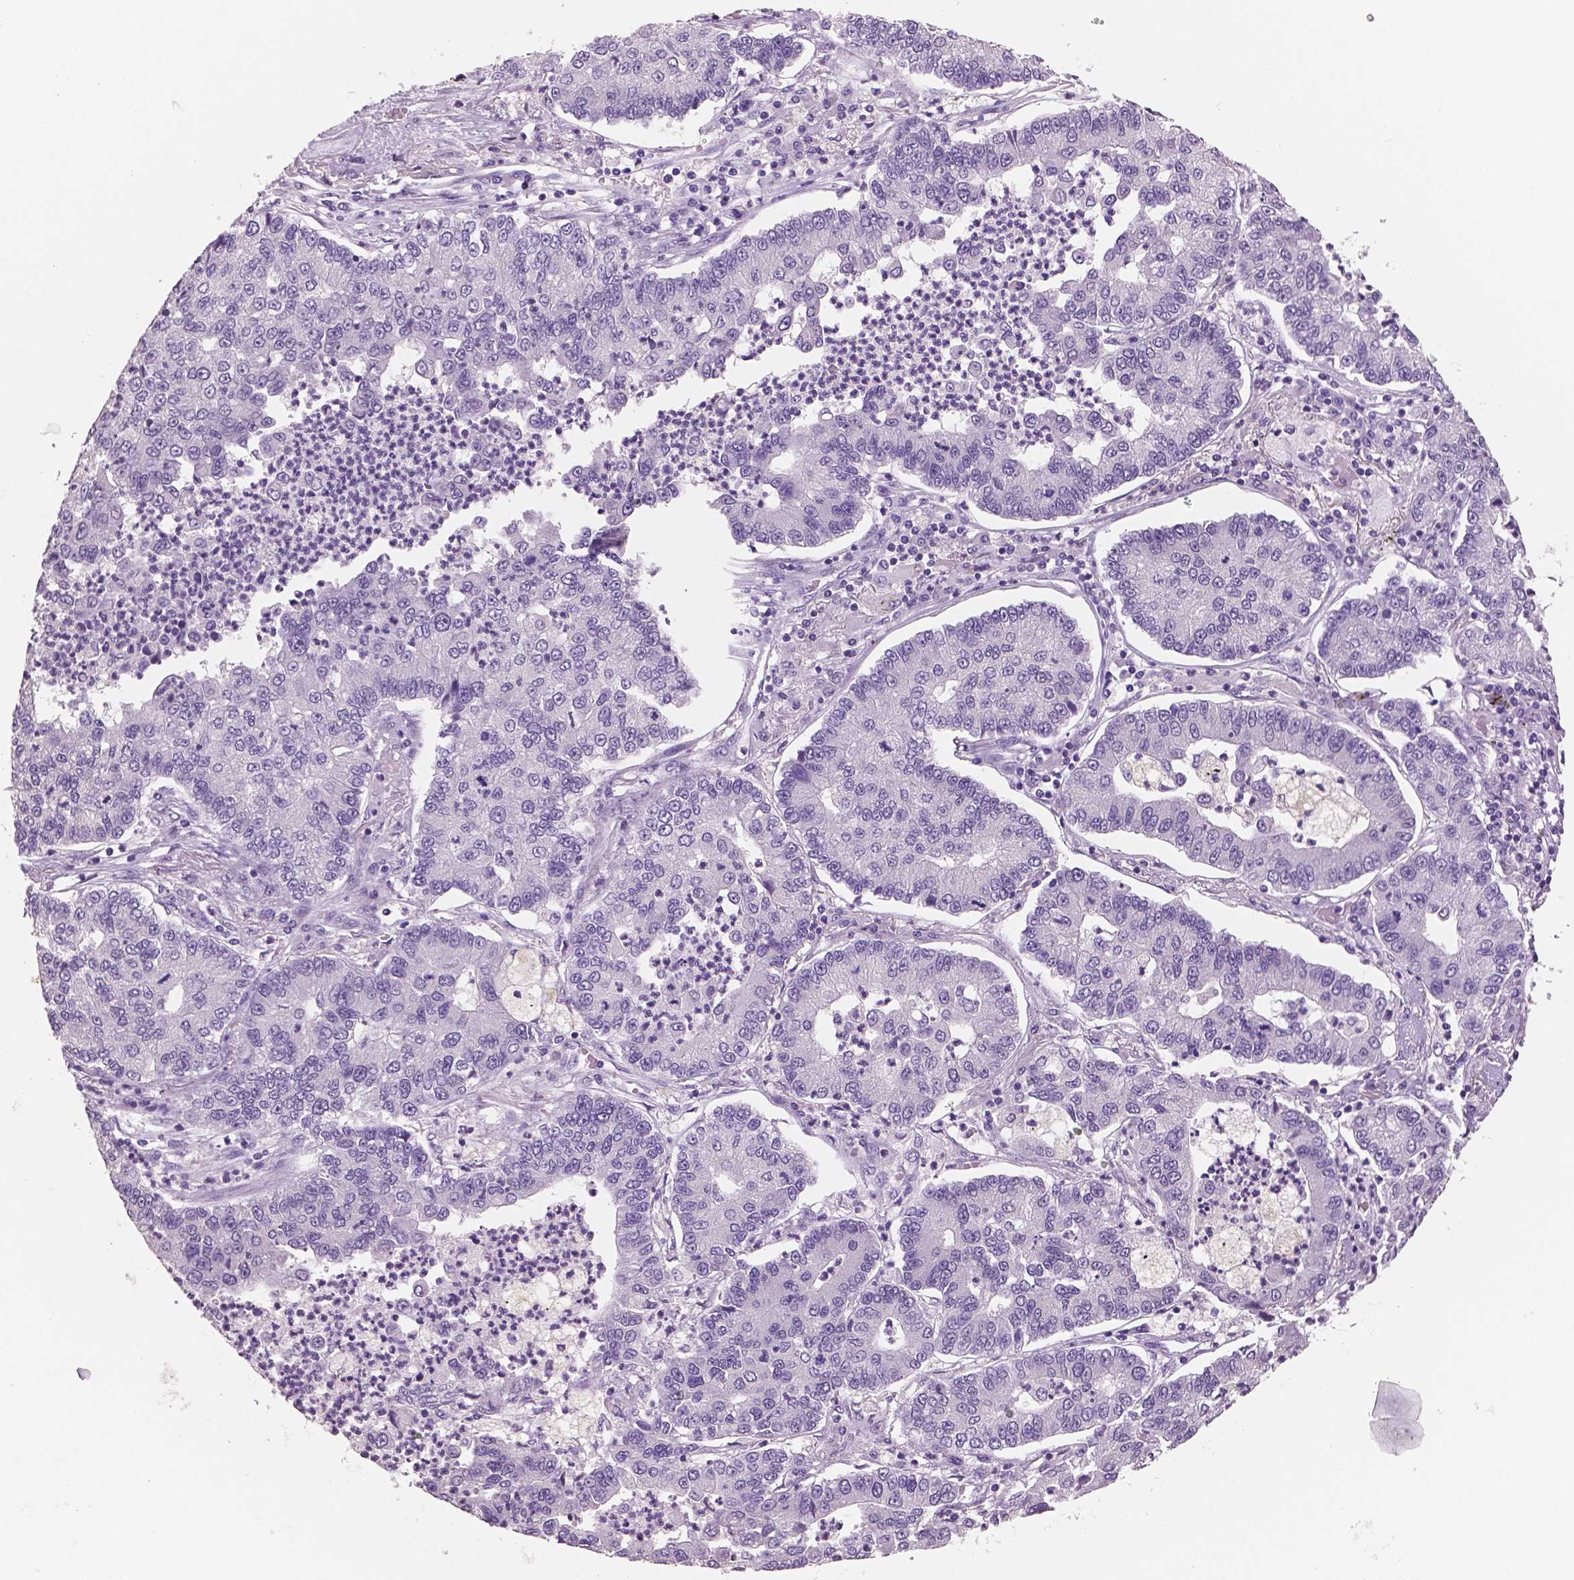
{"staining": {"intensity": "negative", "quantity": "none", "location": "none"}, "tissue": "lung cancer", "cell_type": "Tumor cells", "image_type": "cancer", "snomed": [{"axis": "morphology", "description": "Adenocarcinoma, NOS"}, {"axis": "topography", "description": "Lung"}], "caption": "High magnification brightfield microscopy of lung cancer stained with DAB (brown) and counterstained with hematoxylin (blue): tumor cells show no significant staining.", "gene": "NECAB2", "patient": {"sex": "female", "age": 57}}